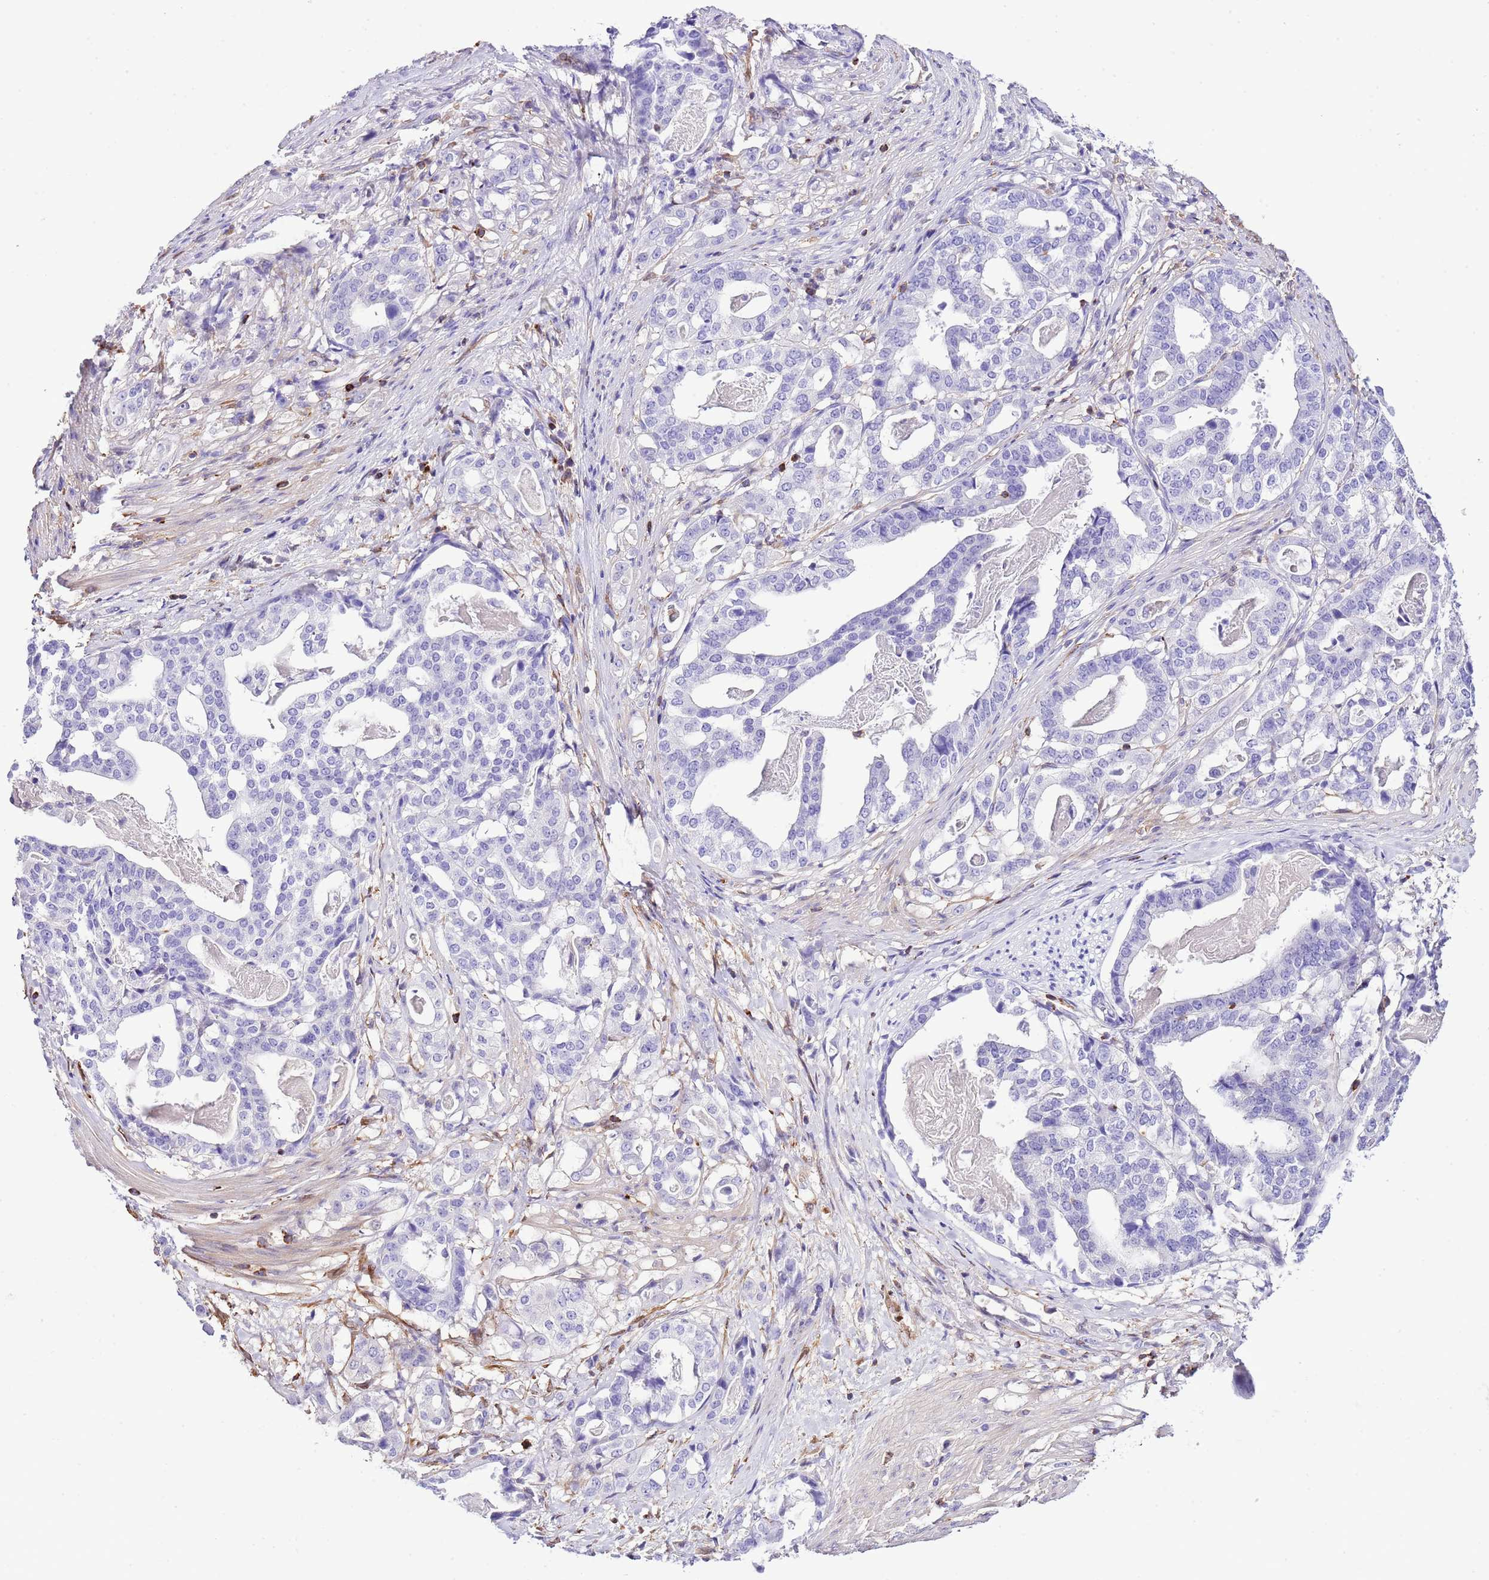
{"staining": {"intensity": "negative", "quantity": "none", "location": "none"}, "tissue": "stomach cancer", "cell_type": "Tumor cells", "image_type": "cancer", "snomed": [{"axis": "morphology", "description": "Adenocarcinoma, NOS"}, {"axis": "topography", "description": "Stomach"}], "caption": "Stomach cancer (adenocarcinoma) was stained to show a protein in brown. There is no significant expression in tumor cells.", "gene": "CNN2", "patient": {"sex": "male", "age": 48}}